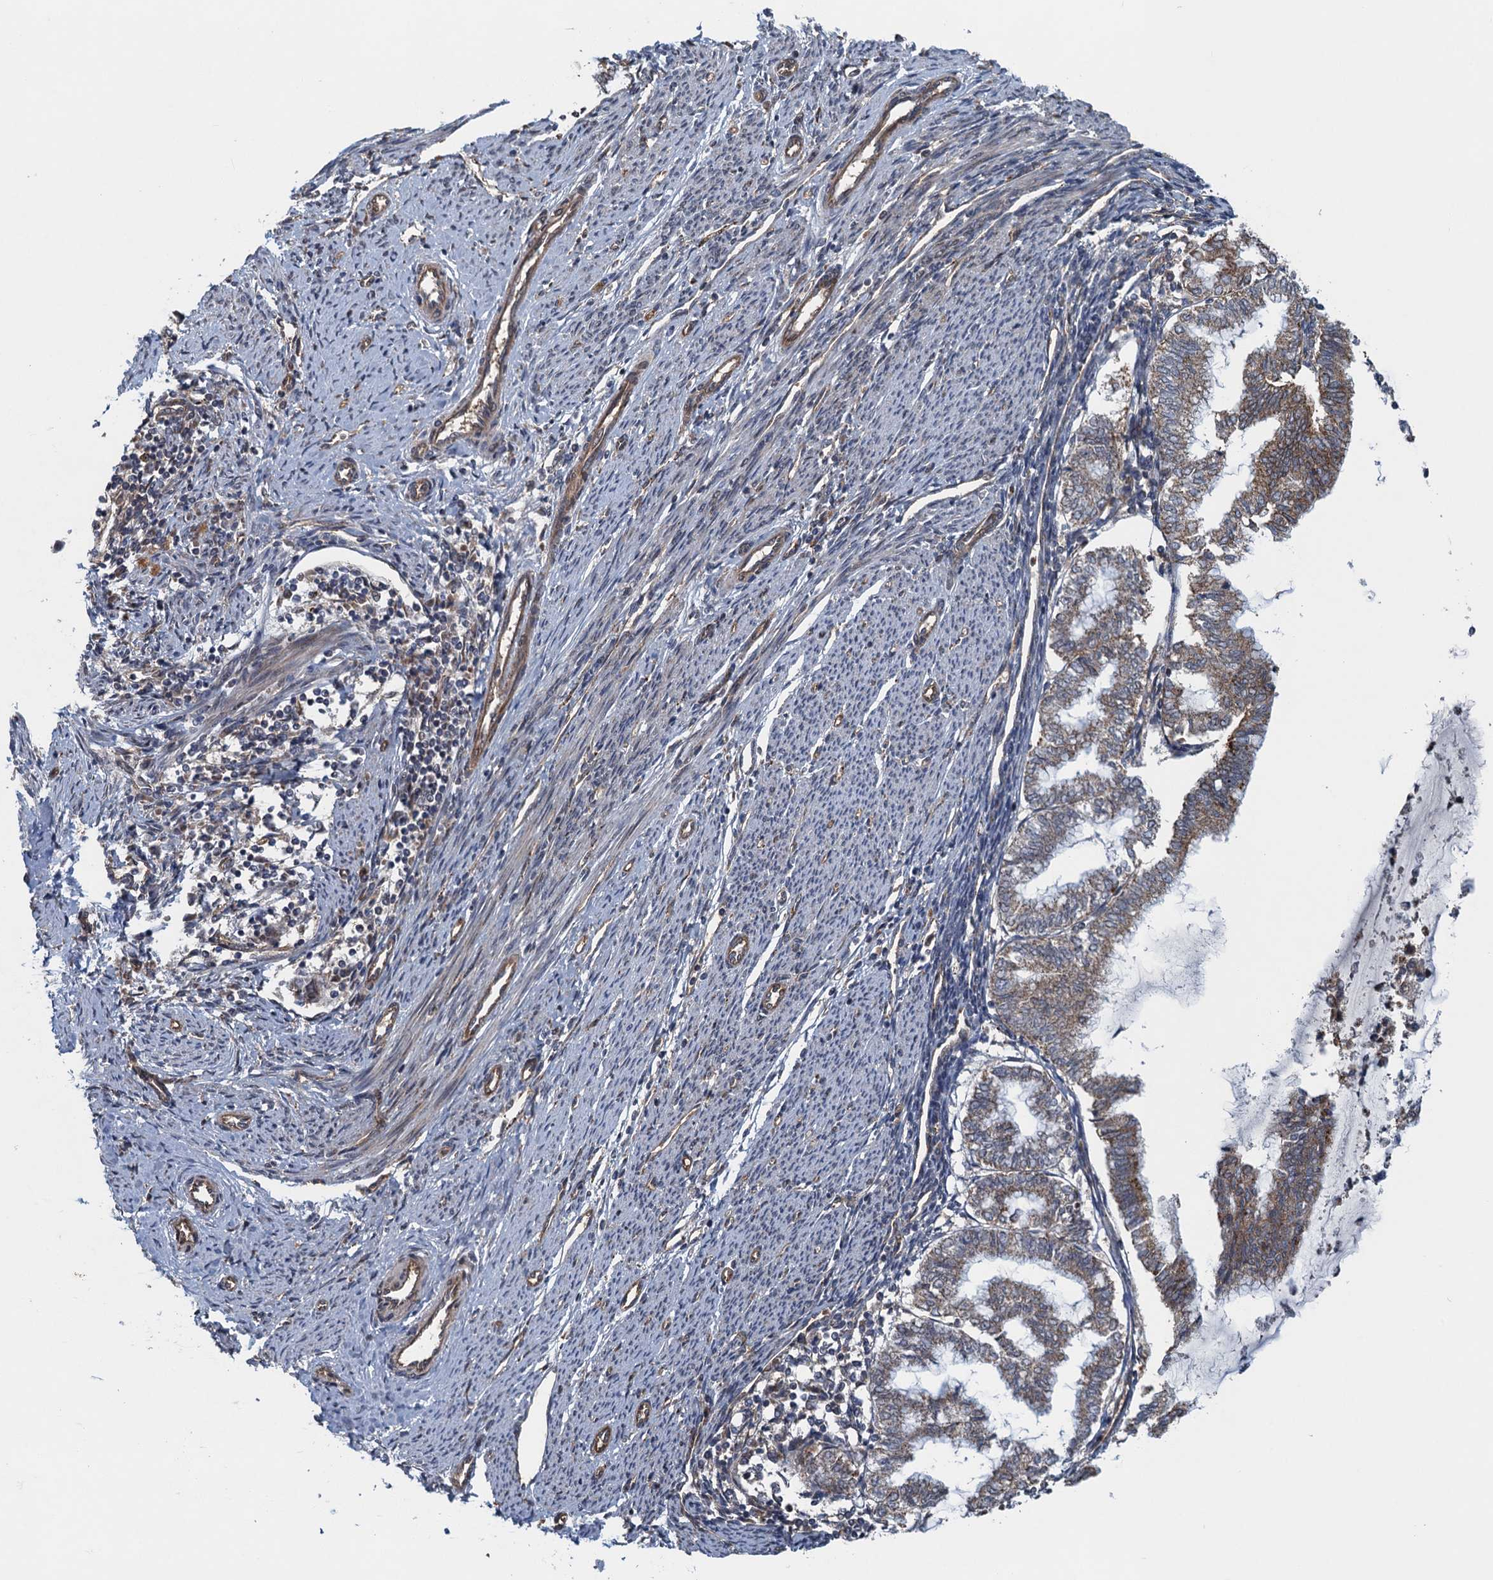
{"staining": {"intensity": "moderate", "quantity": ">75%", "location": "cytoplasmic/membranous"}, "tissue": "endometrial cancer", "cell_type": "Tumor cells", "image_type": "cancer", "snomed": [{"axis": "morphology", "description": "Adenocarcinoma, NOS"}, {"axis": "topography", "description": "Endometrium"}], "caption": "Moderate cytoplasmic/membranous protein expression is seen in about >75% of tumor cells in endometrial cancer. Nuclei are stained in blue.", "gene": "NLRP10", "patient": {"sex": "female", "age": 79}}